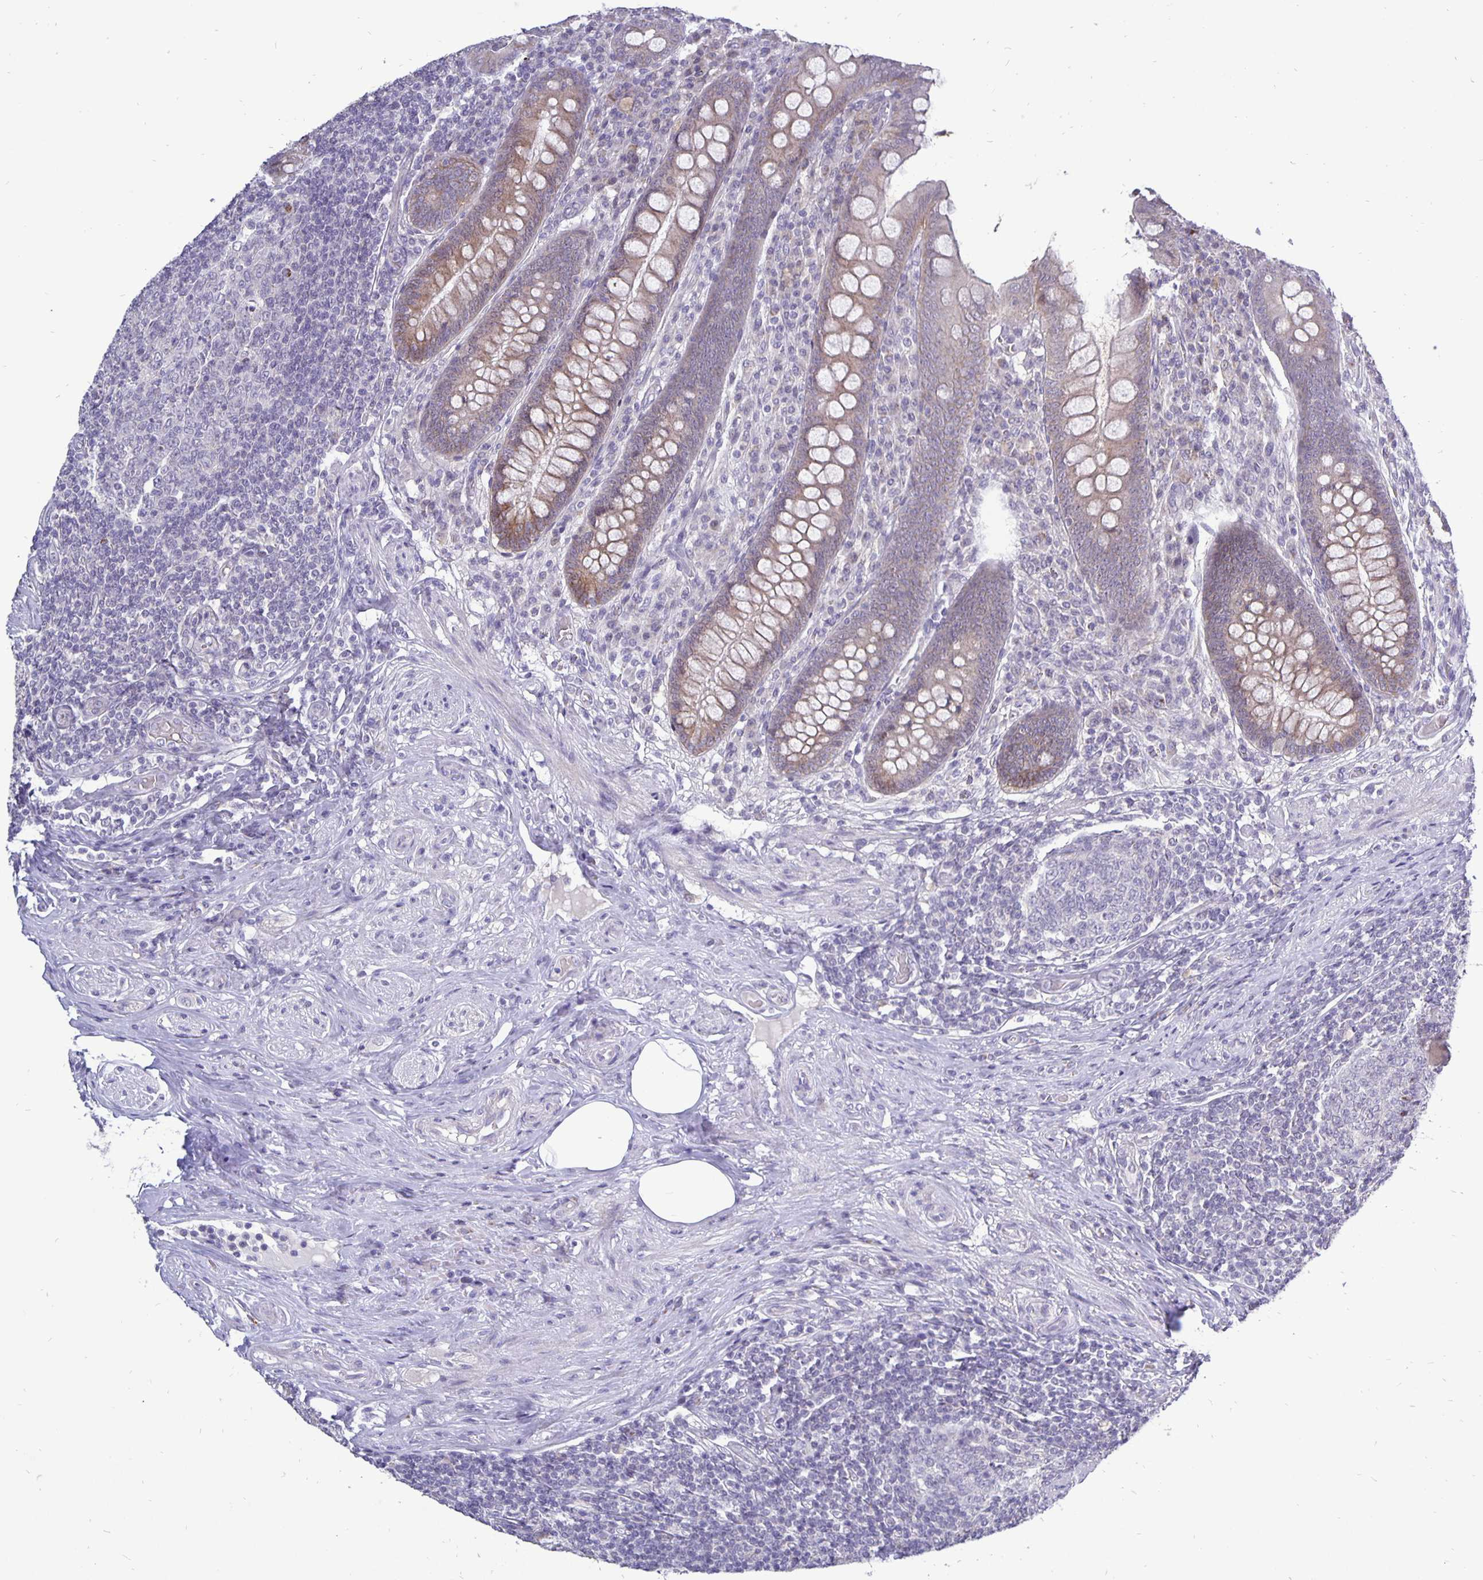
{"staining": {"intensity": "weak", "quantity": ">75%", "location": "cytoplasmic/membranous"}, "tissue": "appendix", "cell_type": "Glandular cells", "image_type": "normal", "snomed": [{"axis": "morphology", "description": "Normal tissue, NOS"}, {"axis": "topography", "description": "Appendix"}], "caption": "This image displays immunohistochemistry (IHC) staining of benign appendix, with low weak cytoplasmic/membranous staining in approximately >75% of glandular cells.", "gene": "ERBB2", "patient": {"sex": "male", "age": 71}}